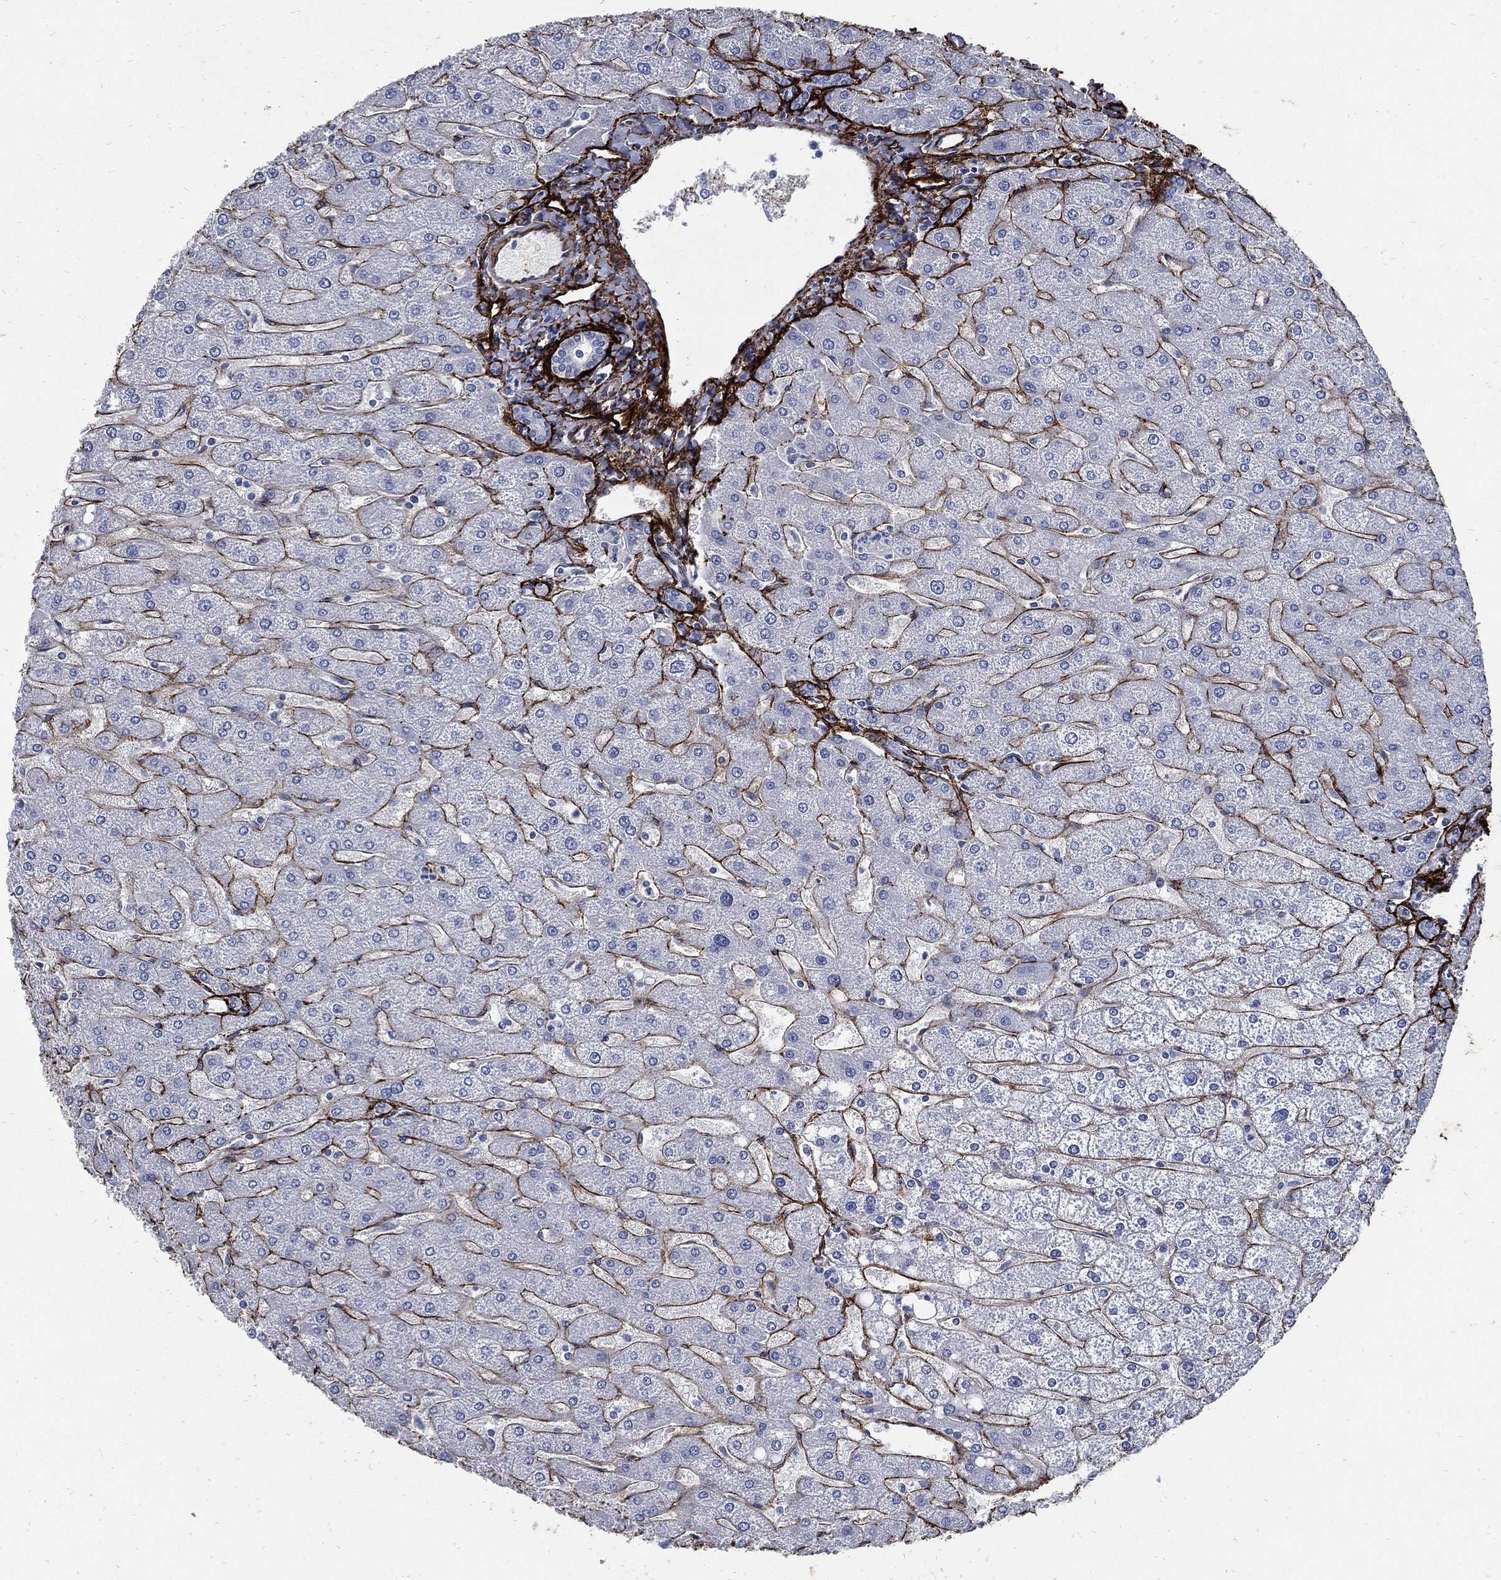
{"staining": {"intensity": "negative", "quantity": "none", "location": "none"}, "tissue": "liver", "cell_type": "Cholangiocytes", "image_type": "normal", "snomed": [{"axis": "morphology", "description": "Normal tissue, NOS"}, {"axis": "topography", "description": "Liver"}], "caption": "This is a image of immunohistochemistry staining of unremarkable liver, which shows no expression in cholangiocytes. (Brightfield microscopy of DAB (3,3'-diaminobenzidine) immunohistochemistry (IHC) at high magnification).", "gene": "FBN1", "patient": {"sex": "male", "age": 67}}